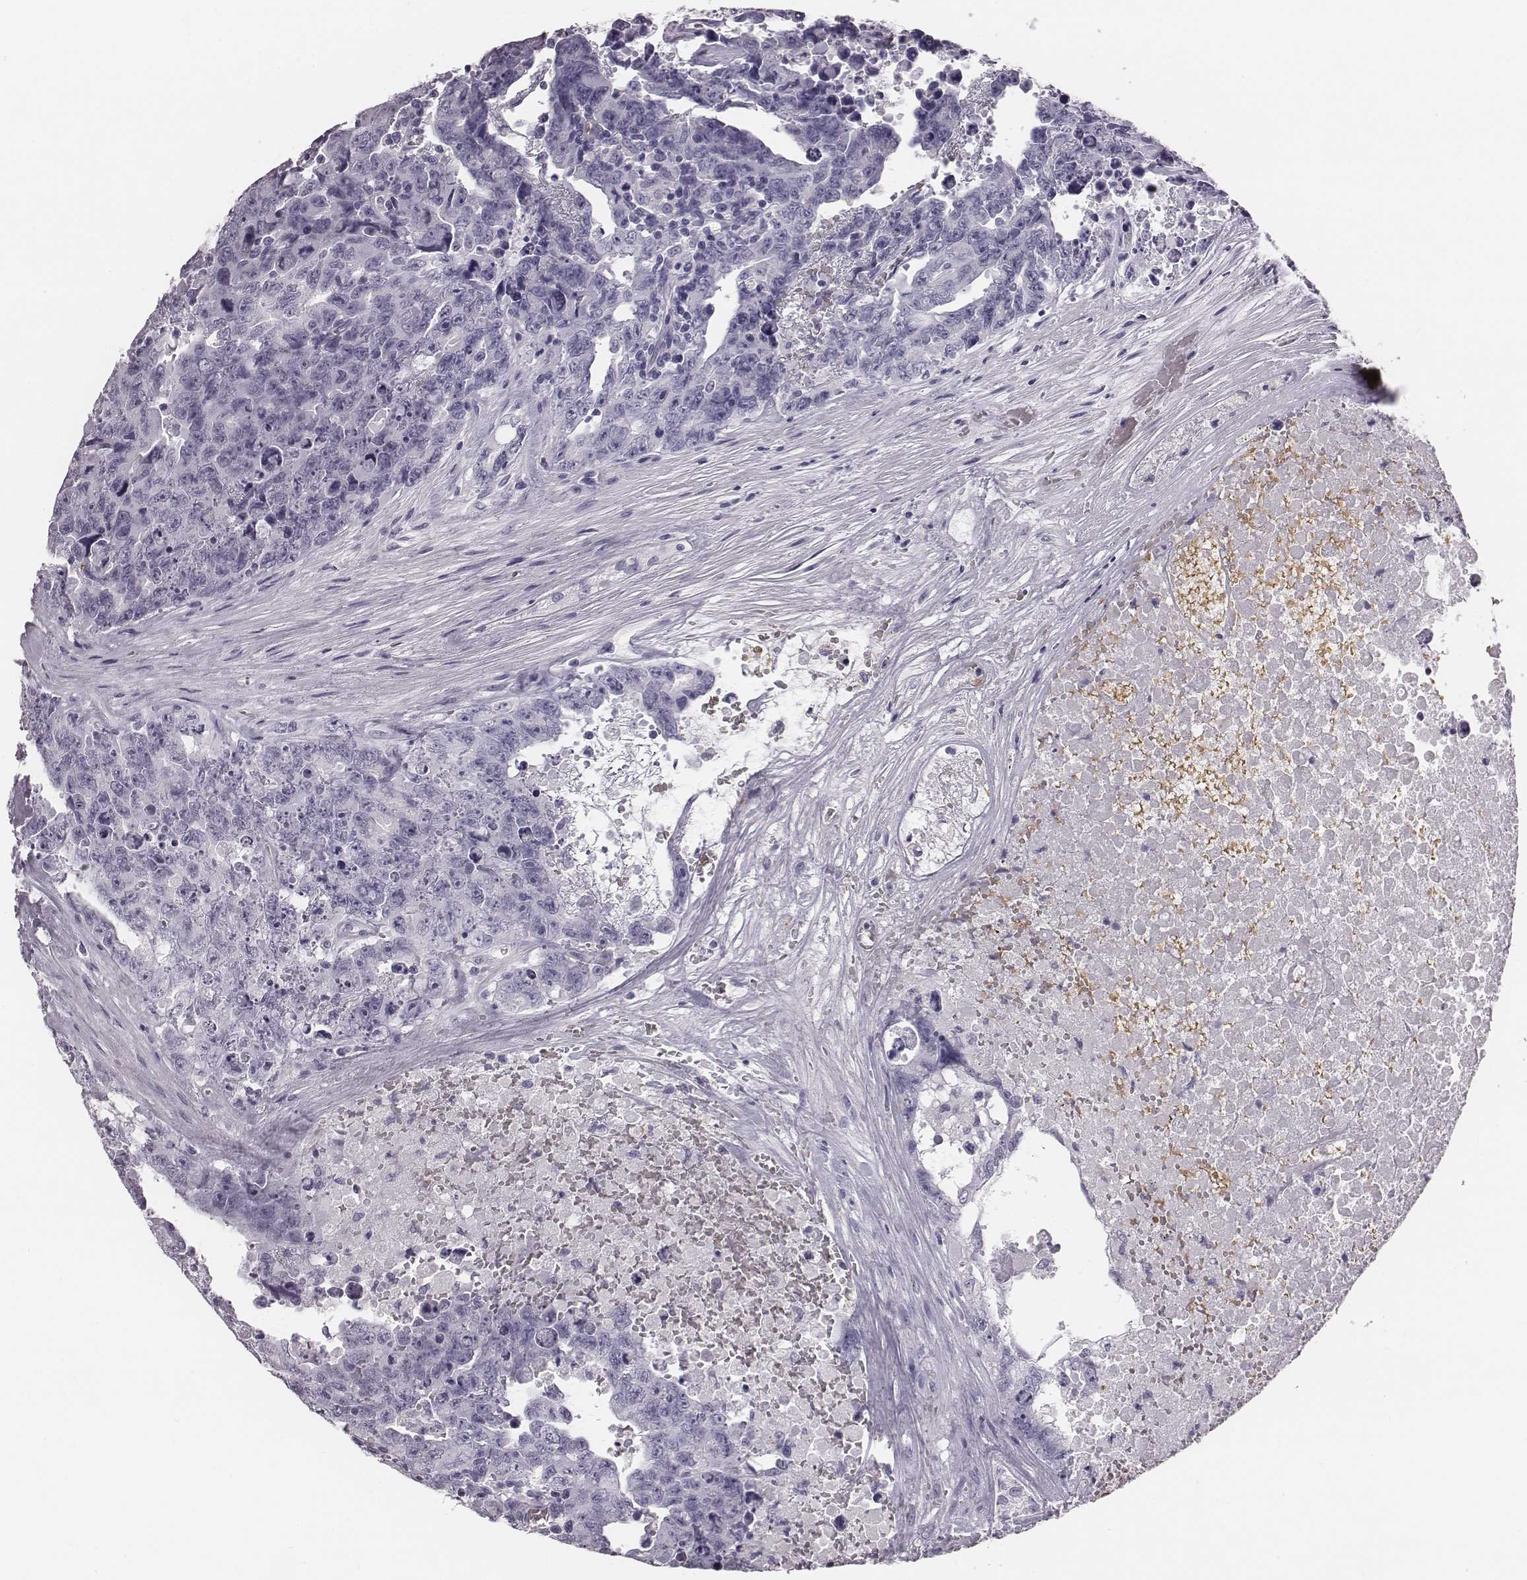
{"staining": {"intensity": "negative", "quantity": "none", "location": "none"}, "tissue": "testis cancer", "cell_type": "Tumor cells", "image_type": "cancer", "snomed": [{"axis": "morphology", "description": "Carcinoma, Embryonal, NOS"}, {"axis": "topography", "description": "Testis"}], "caption": "Embryonal carcinoma (testis) stained for a protein using IHC displays no expression tumor cells.", "gene": "HBZ", "patient": {"sex": "male", "age": 24}}